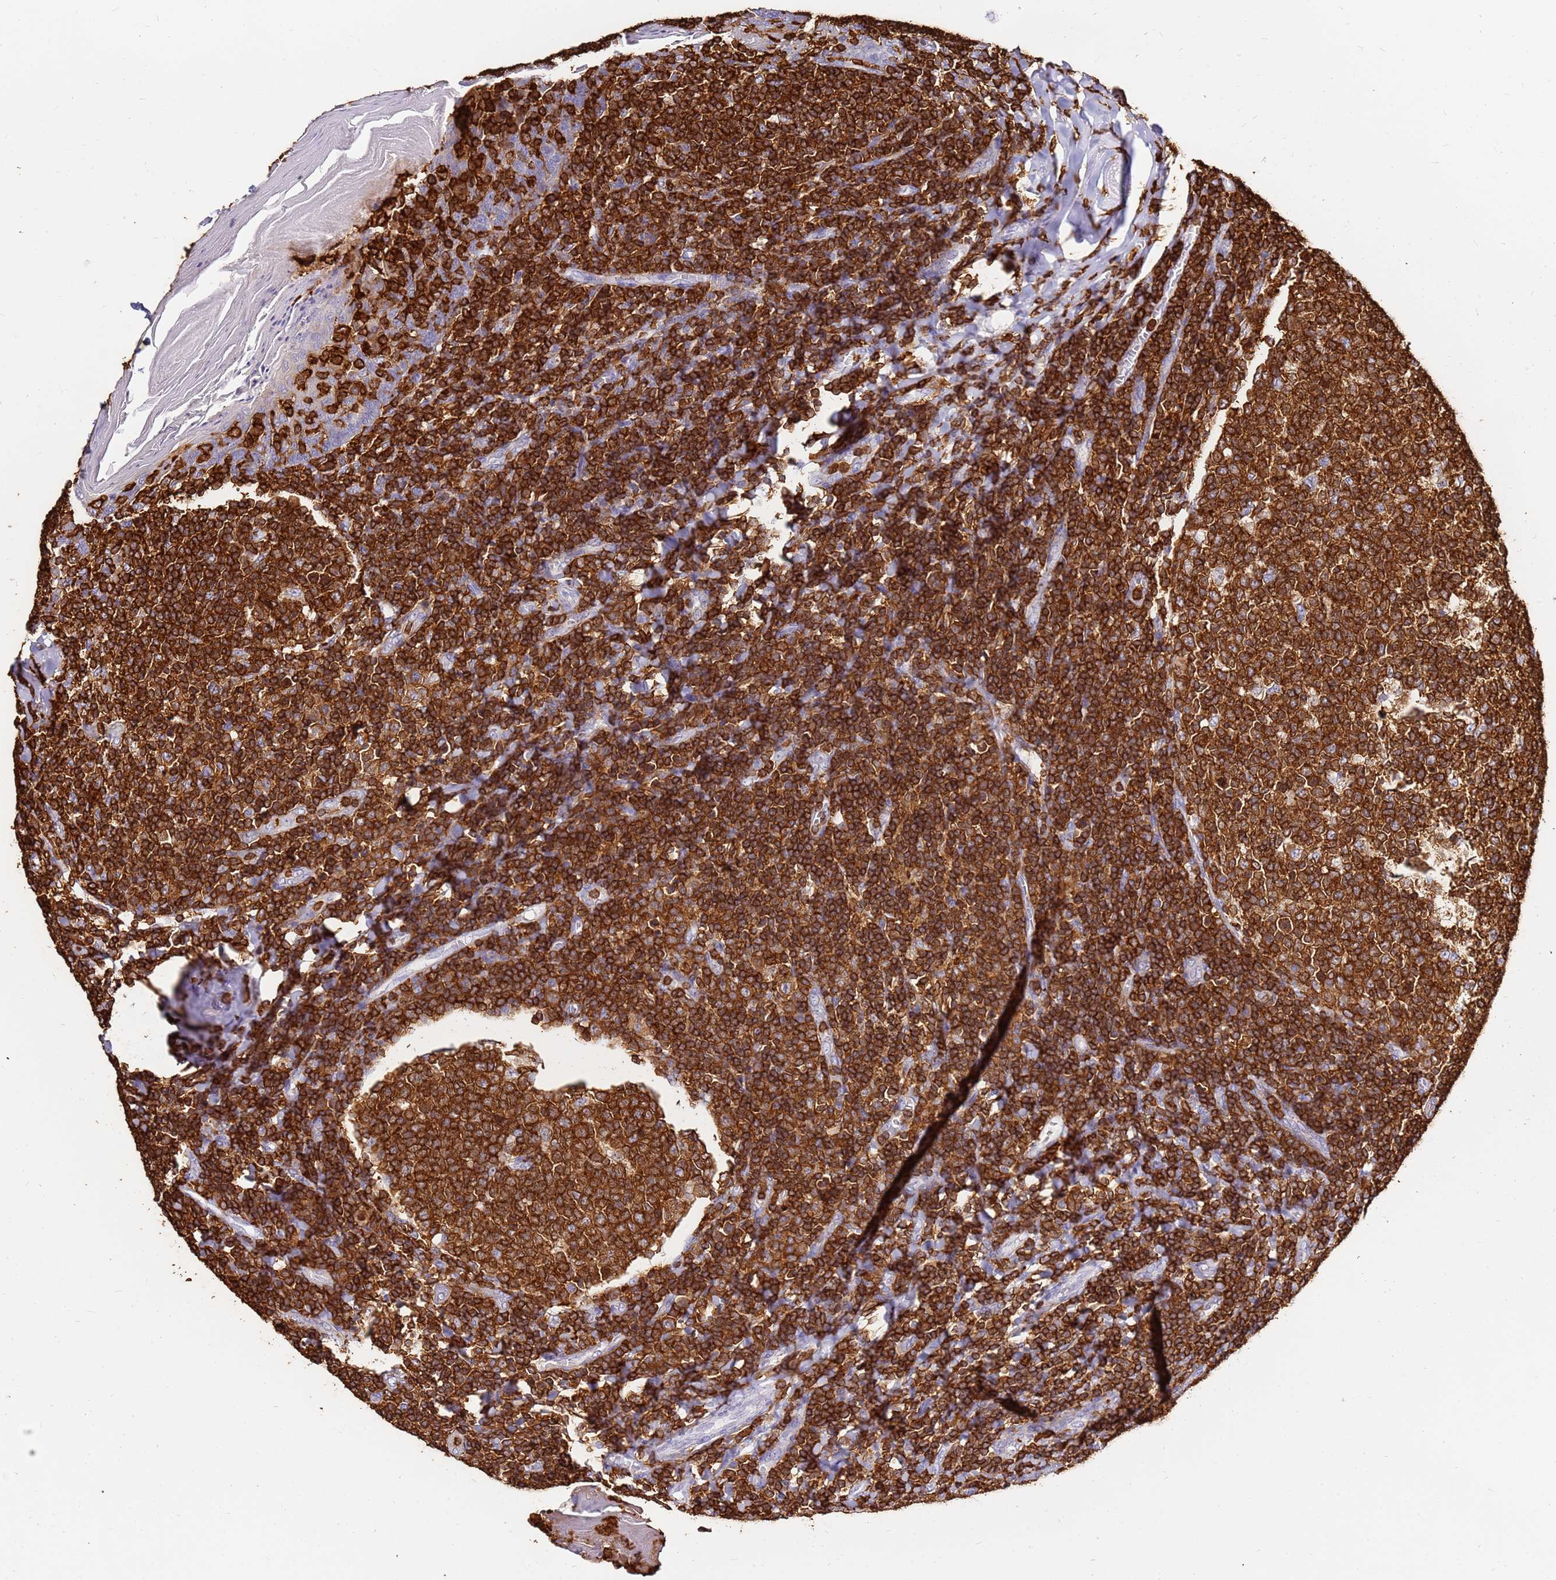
{"staining": {"intensity": "strong", "quantity": ">75%", "location": "cytoplasmic/membranous"}, "tissue": "tonsil", "cell_type": "Germinal center cells", "image_type": "normal", "snomed": [{"axis": "morphology", "description": "Normal tissue, NOS"}, {"axis": "topography", "description": "Tonsil"}], "caption": "Immunohistochemistry (DAB) staining of unremarkable tonsil shows strong cytoplasmic/membranous protein expression in approximately >75% of germinal center cells. (brown staining indicates protein expression, while blue staining denotes nuclei).", "gene": "CORO1A", "patient": {"sex": "female", "age": 19}}